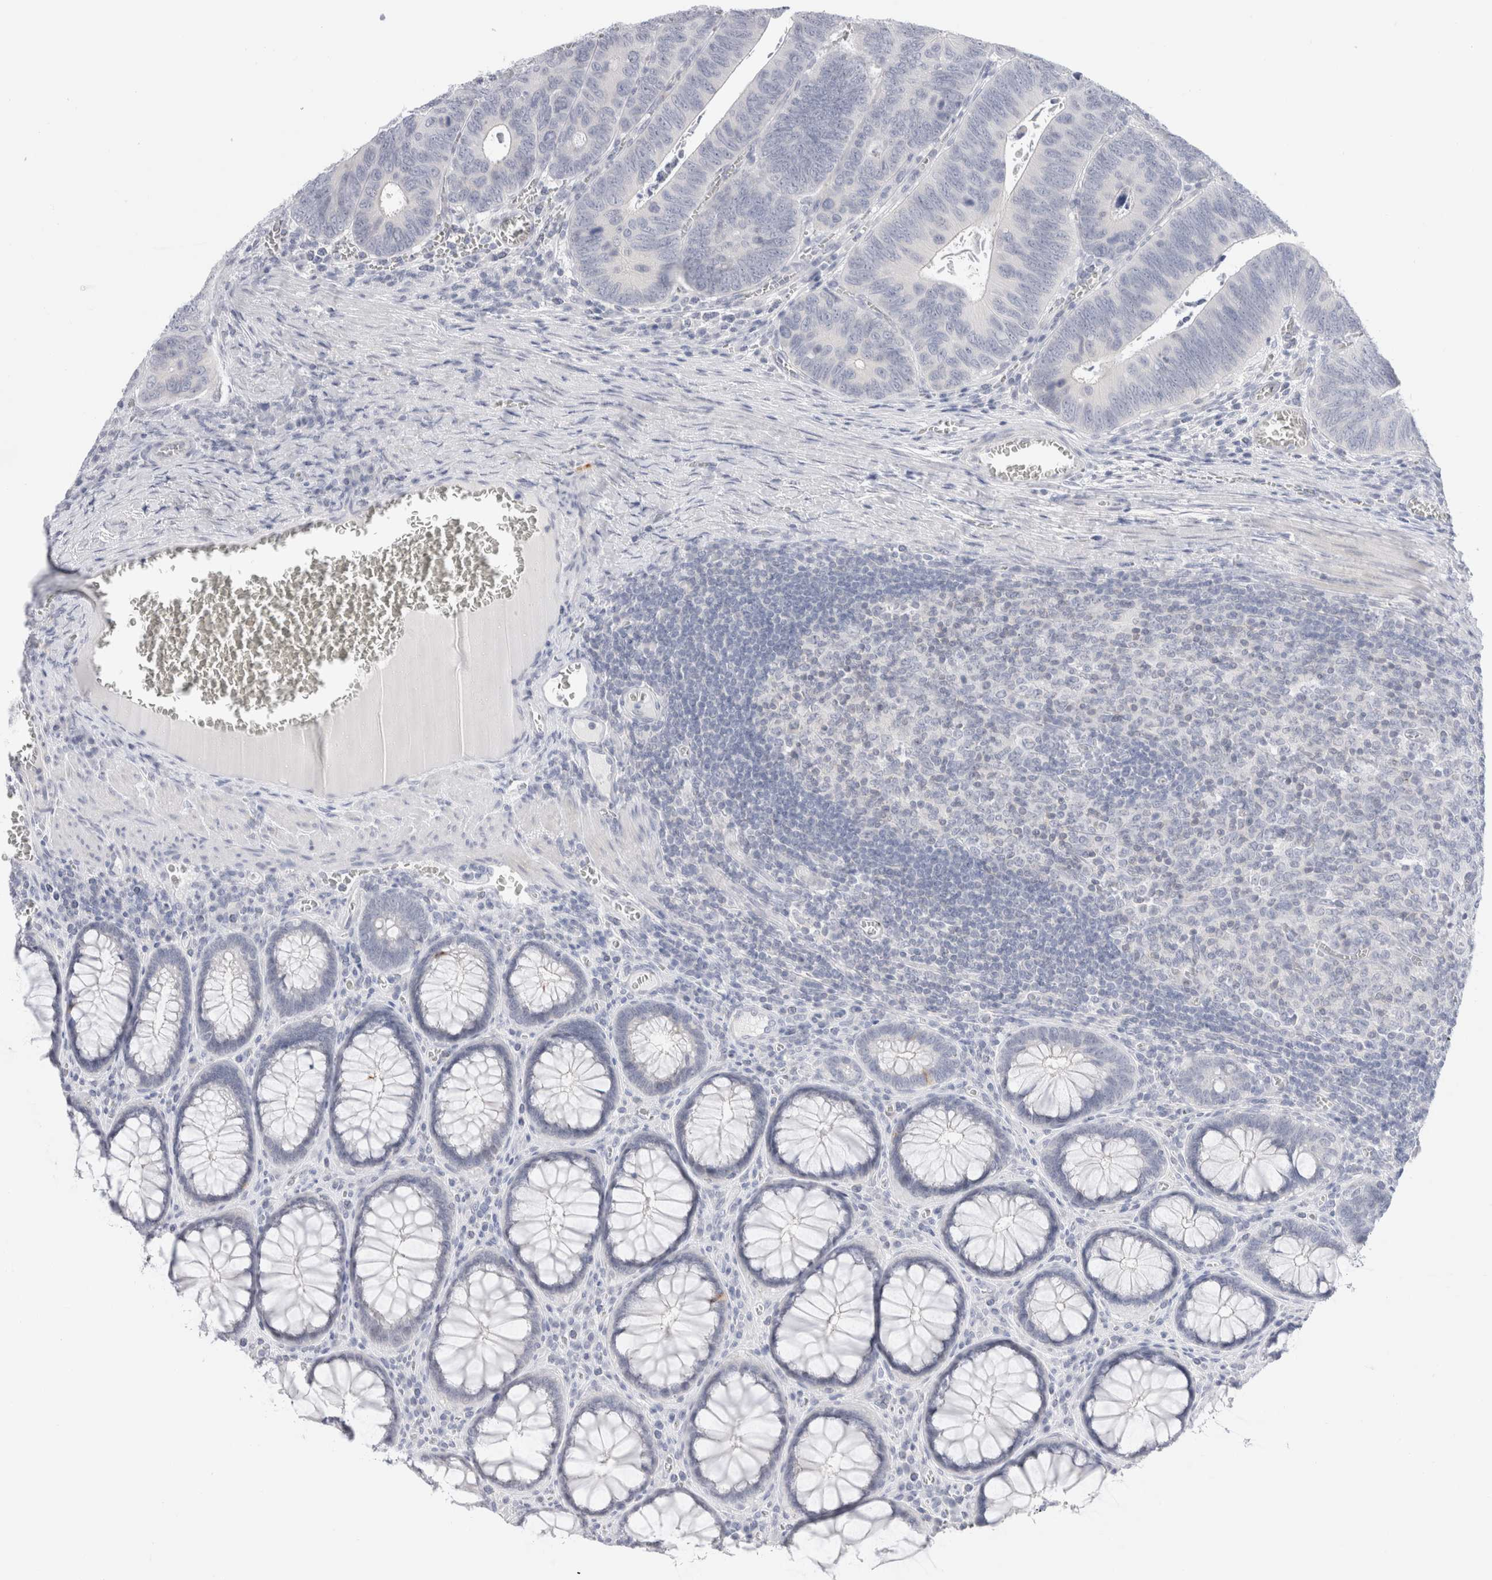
{"staining": {"intensity": "negative", "quantity": "none", "location": "none"}, "tissue": "colorectal cancer", "cell_type": "Tumor cells", "image_type": "cancer", "snomed": [{"axis": "morphology", "description": "Inflammation, NOS"}, {"axis": "morphology", "description": "Adenocarcinoma, NOS"}, {"axis": "topography", "description": "Colon"}], "caption": "The image reveals no significant positivity in tumor cells of colorectal cancer.", "gene": "C9orf50", "patient": {"sex": "male", "age": 72}}